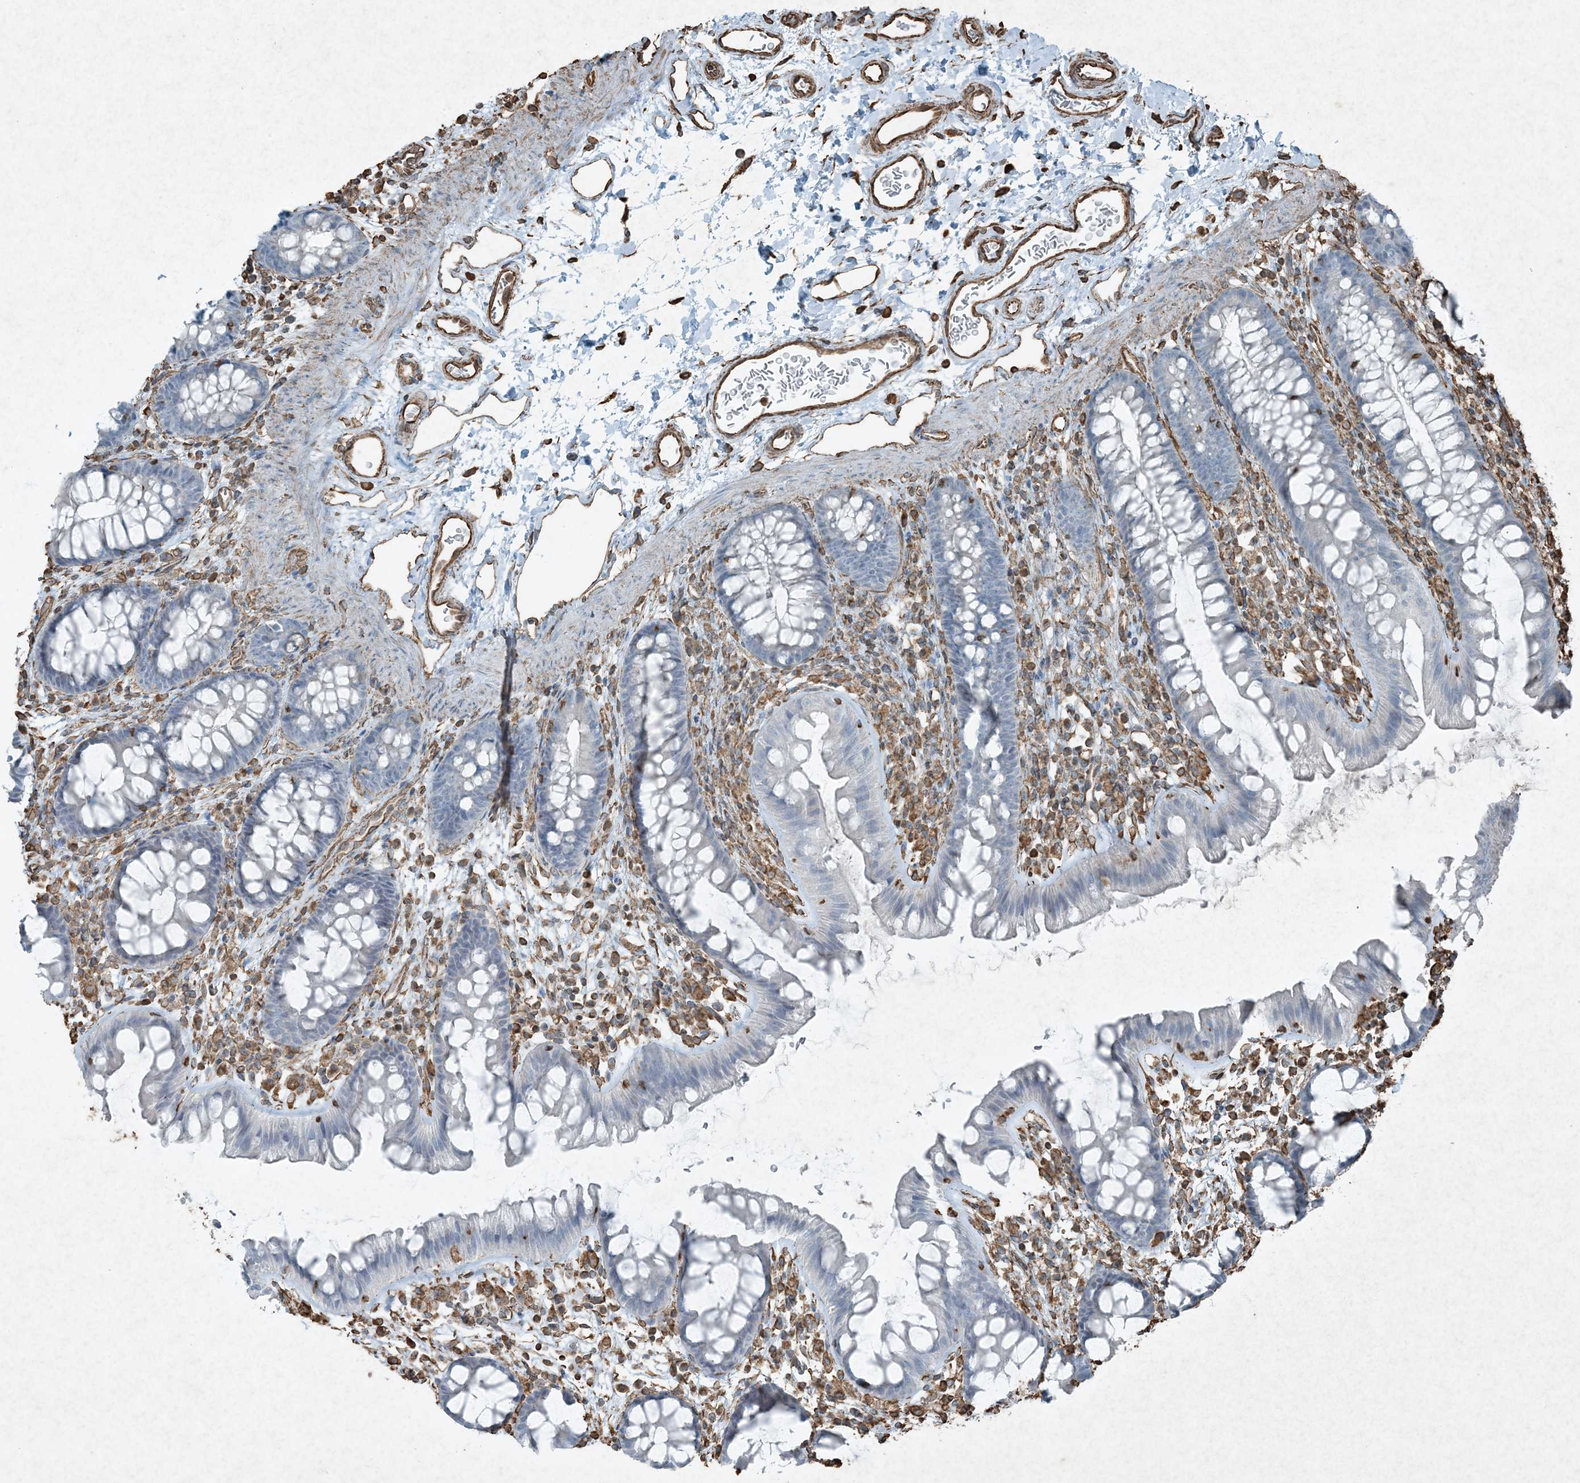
{"staining": {"intensity": "moderate", "quantity": ">75%", "location": "cytoplasmic/membranous"}, "tissue": "colon", "cell_type": "Endothelial cells", "image_type": "normal", "snomed": [{"axis": "morphology", "description": "Normal tissue, NOS"}, {"axis": "topography", "description": "Colon"}], "caption": "Immunohistochemistry (DAB (3,3'-diaminobenzidine)) staining of unremarkable colon displays moderate cytoplasmic/membranous protein expression in approximately >75% of endothelial cells. The staining was performed using DAB, with brown indicating positive protein expression. Nuclei are stained blue with hematoxylin.", "gene": "RYK", "patient": {"sex": "female", "age": 62}}